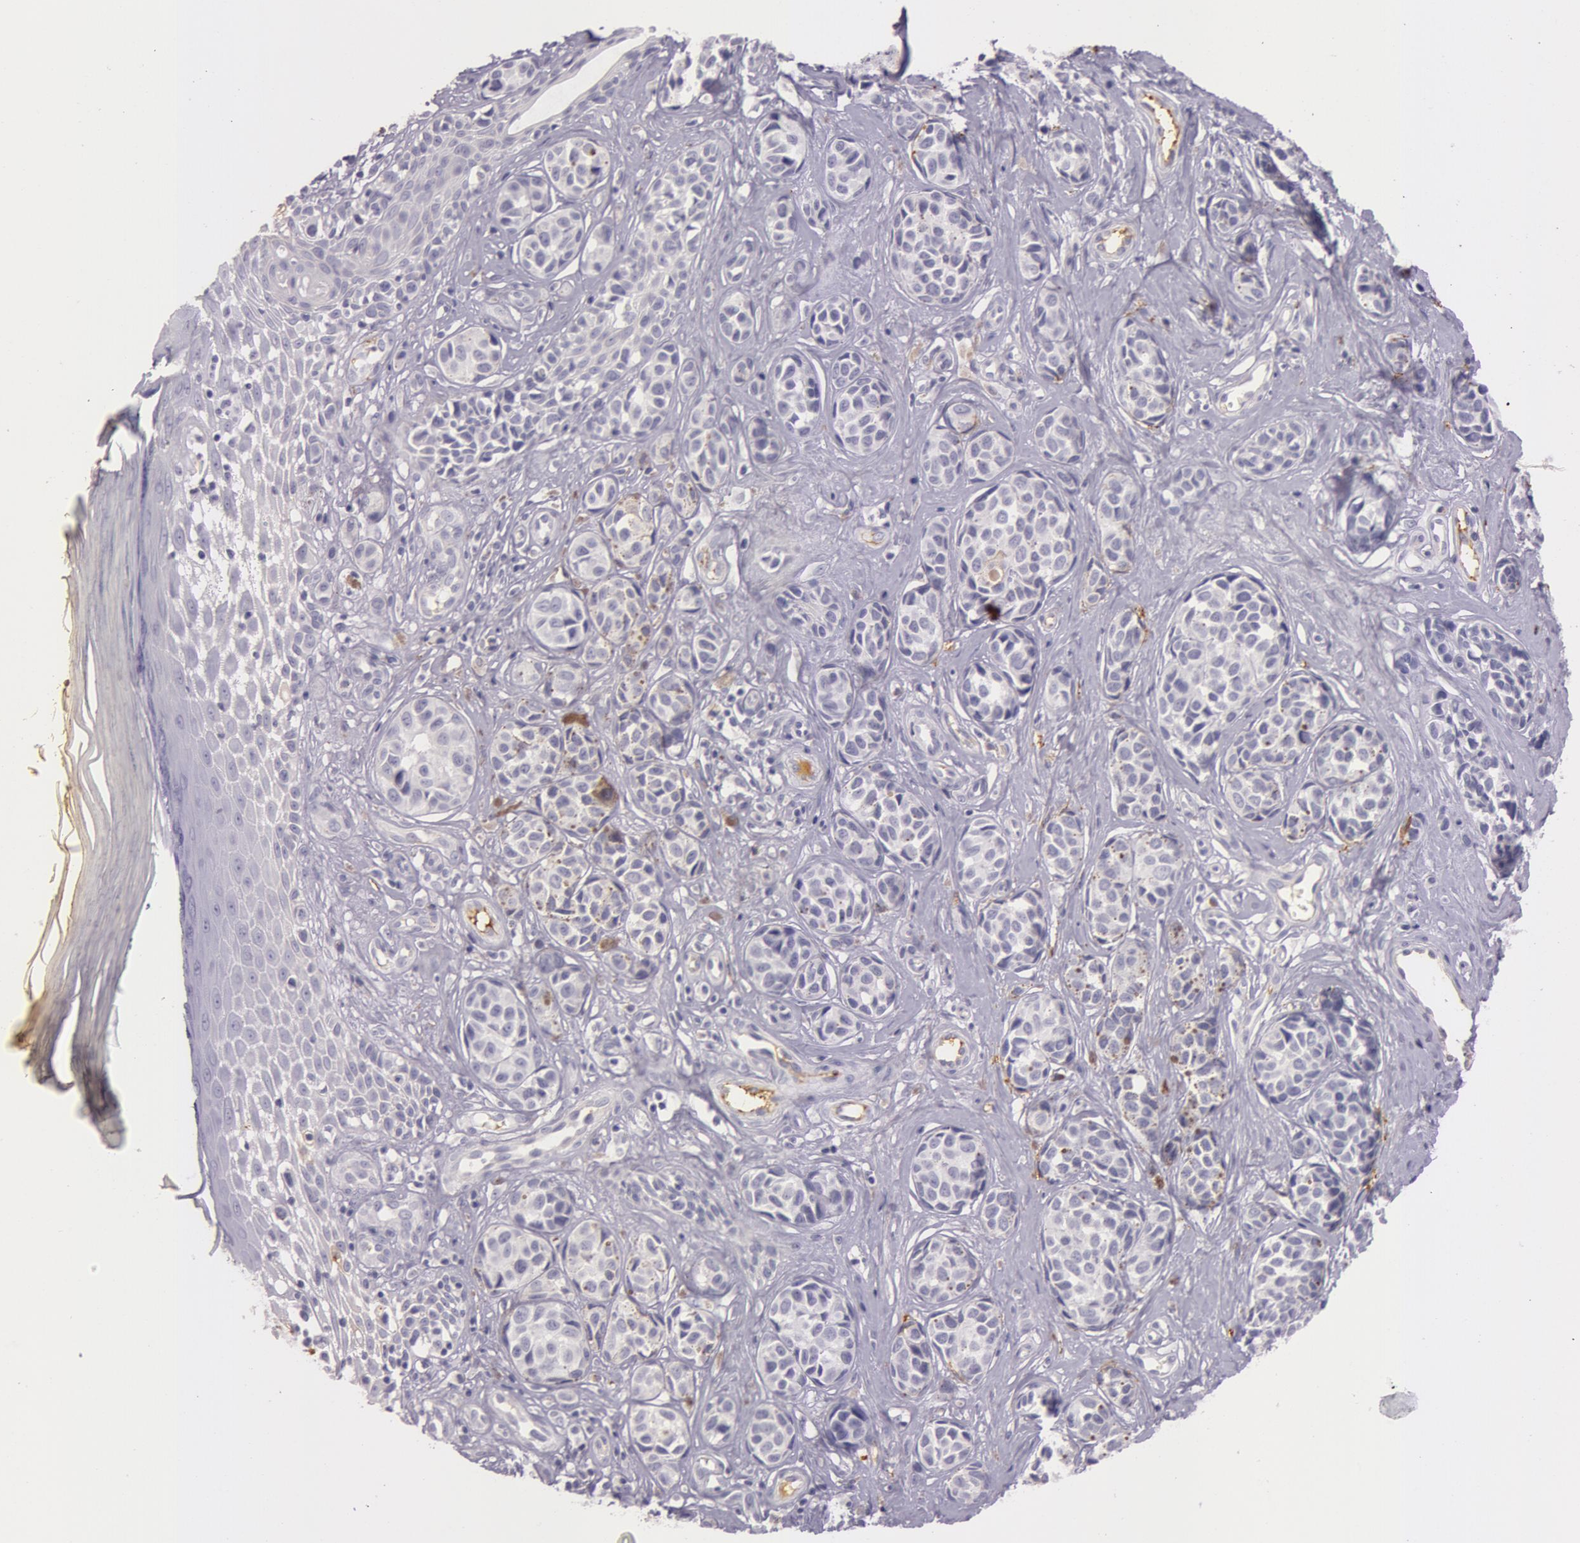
{"staining": {"intensity": "negative", "quantity": "none", "location": "none"}, "tissue": "melanoma", "cell_type": "Tumor cells", "image_type": "cancer", "snomed": [{"axis": "morphology", "description": "Malignant melanoma, NOS"}, {"axis": "topography", "description": "Skin"}], "caption": "Tumor cells are negative for brown protein staining in melanoma. (DAB IHC with hematoxylin counter stain).", "gene": "C4BPA", "patient": {"sex": "male", "age": 79}}